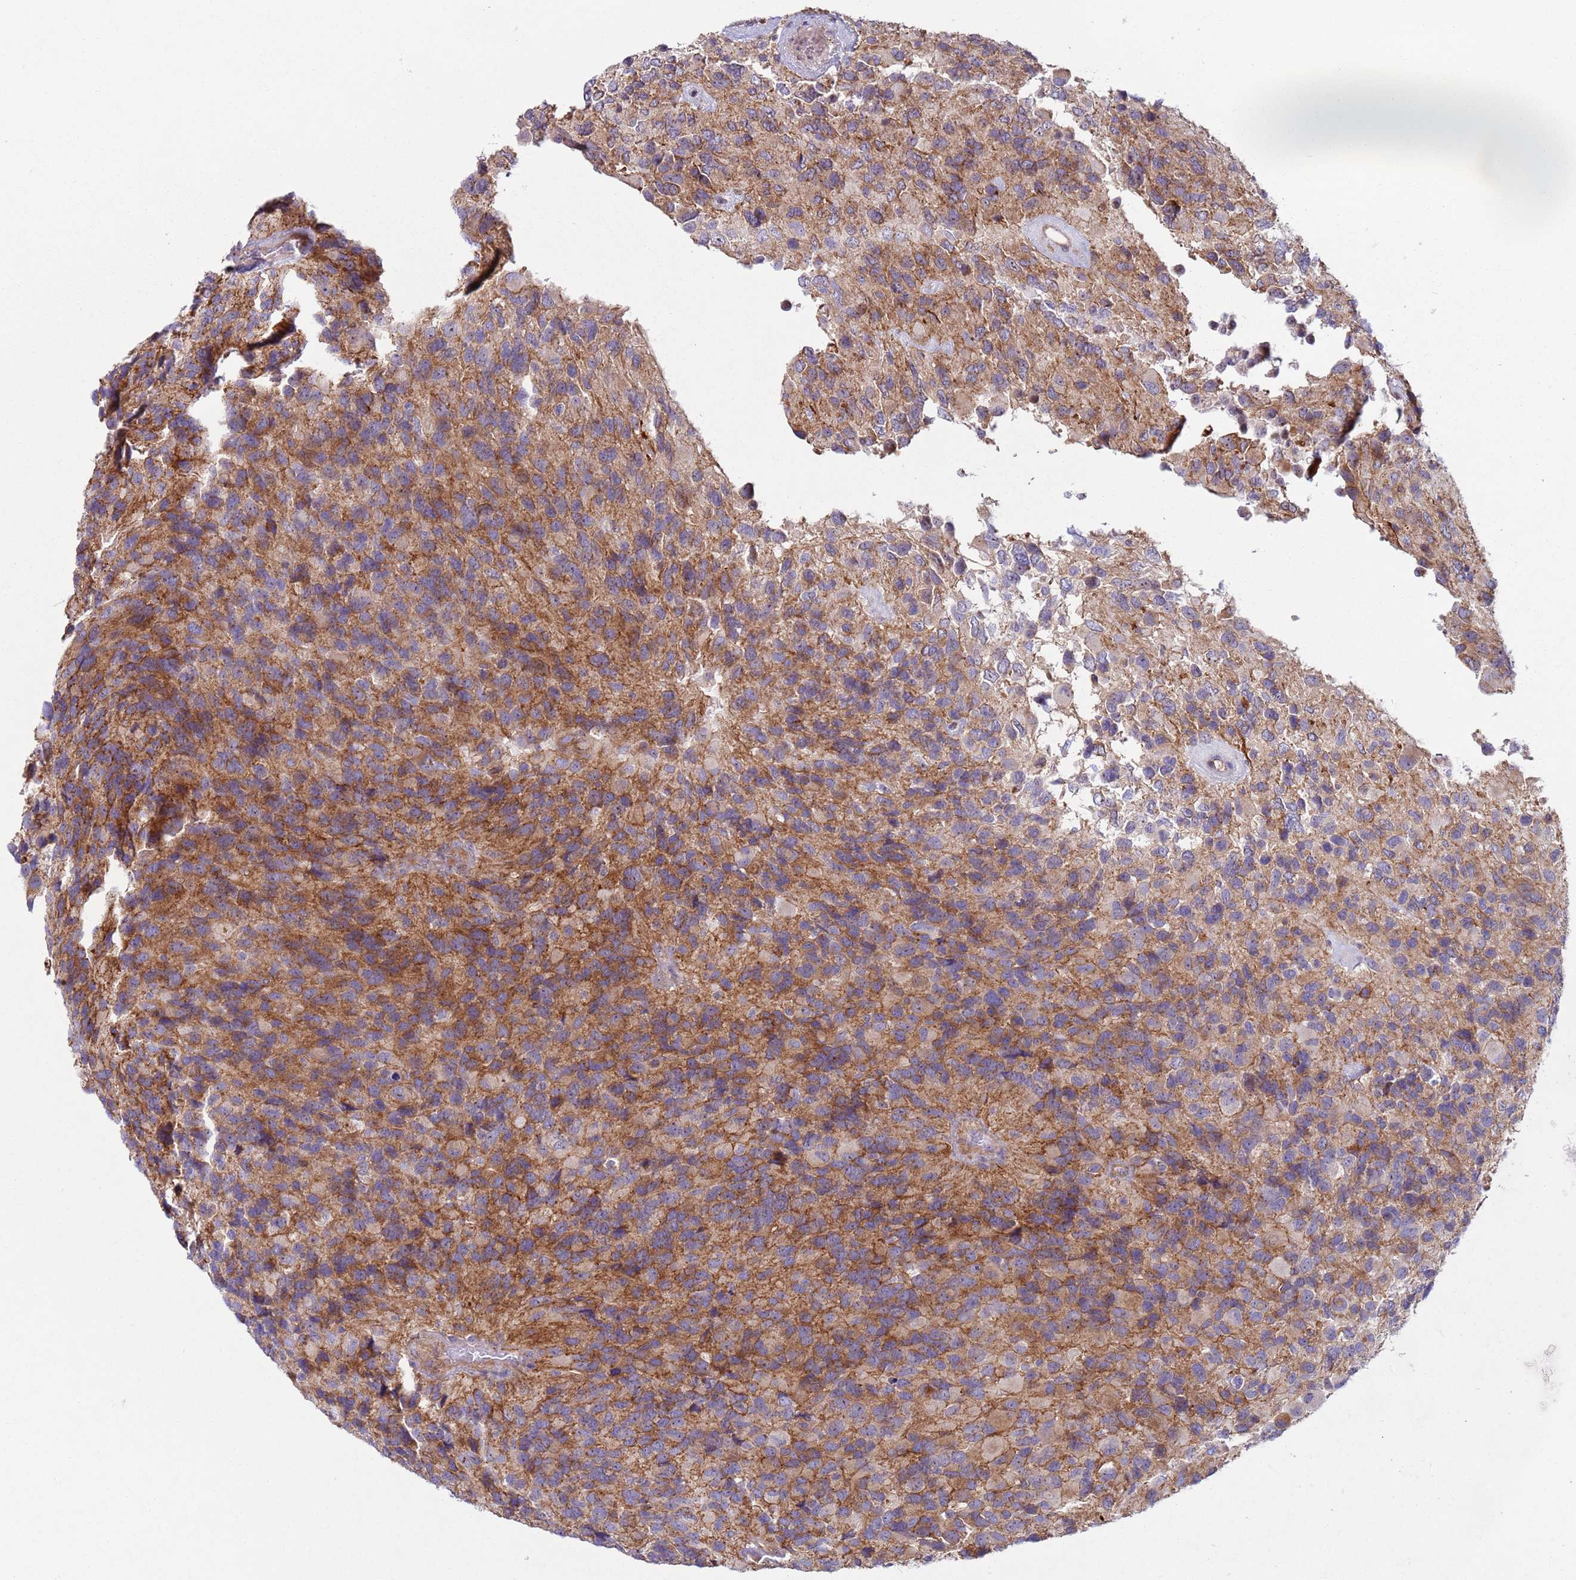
{"staining": {"intensity": "moderate", "quantity": ">75%", "location": "cytoplasmic/membranous"}, "tissue": "glioma", "cell_type": "Tumor cells", "image_type": "cancer", "snomed": [{"axis": "morphology", "description": "Glioma, malignant, High grade"}, {"axis": "topography", "description": "Brain"}], "caption": "Human high-grade glioma (malignant) stained with a brown dye exhibits moderate cytoplasmic/membranous positive positivity in about >75% of tumor cells.", "gene": "HEATR1", "patient": {"sex": "male", "age": 77}}